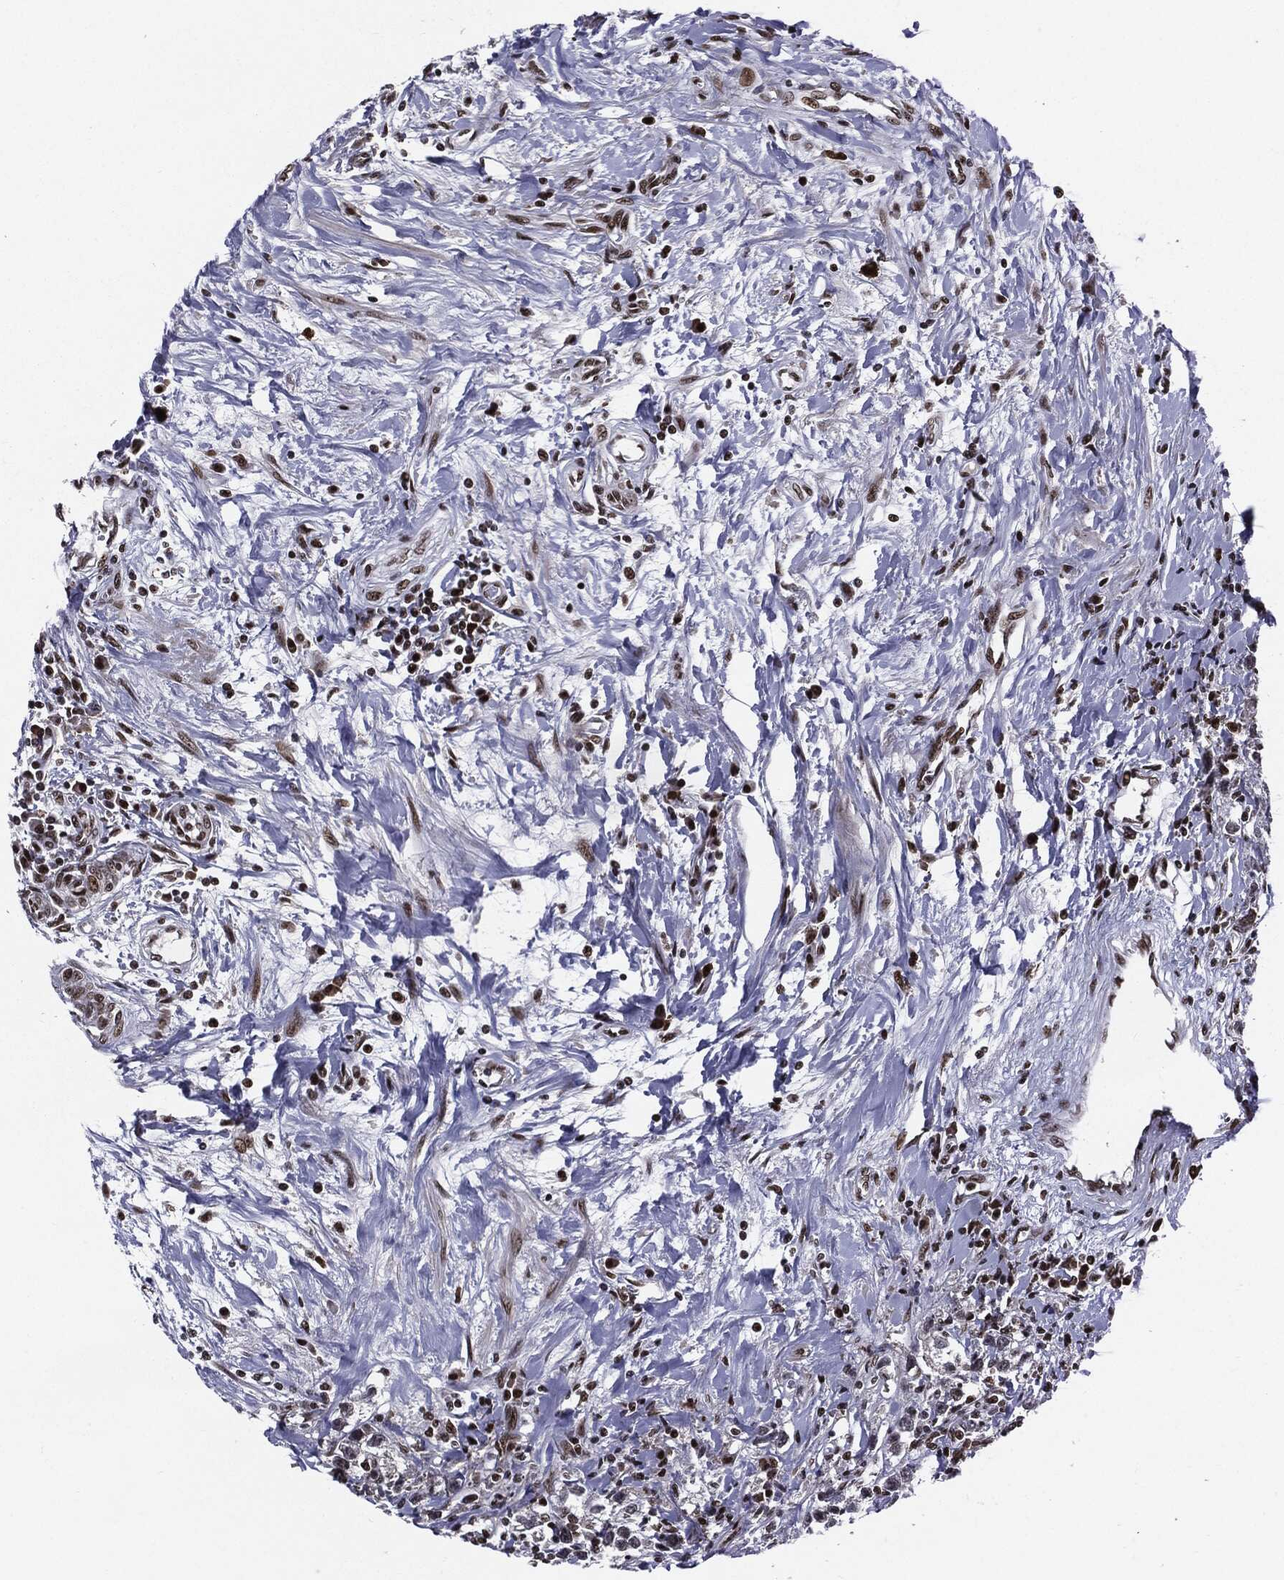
{"staining": {"intensity": "negative", "quantity": "none", "location": "none"}, "tissue": "testis cancer", "cell_type": "Tumor cells", "image_type": "cancer", "snomed": [{"axis": "morphology", "description": "Seminoma, NOS"}, {"axis": "topography", "description": "Testis"}], "caption": "Image shows no significant protein expression in tumor cells of seminoma (testis). (Immunohistochemistry, brightfield microscopy, high magnification).", "gene": "ZFP91", "patient": {"sex": "male", "age": 59}}